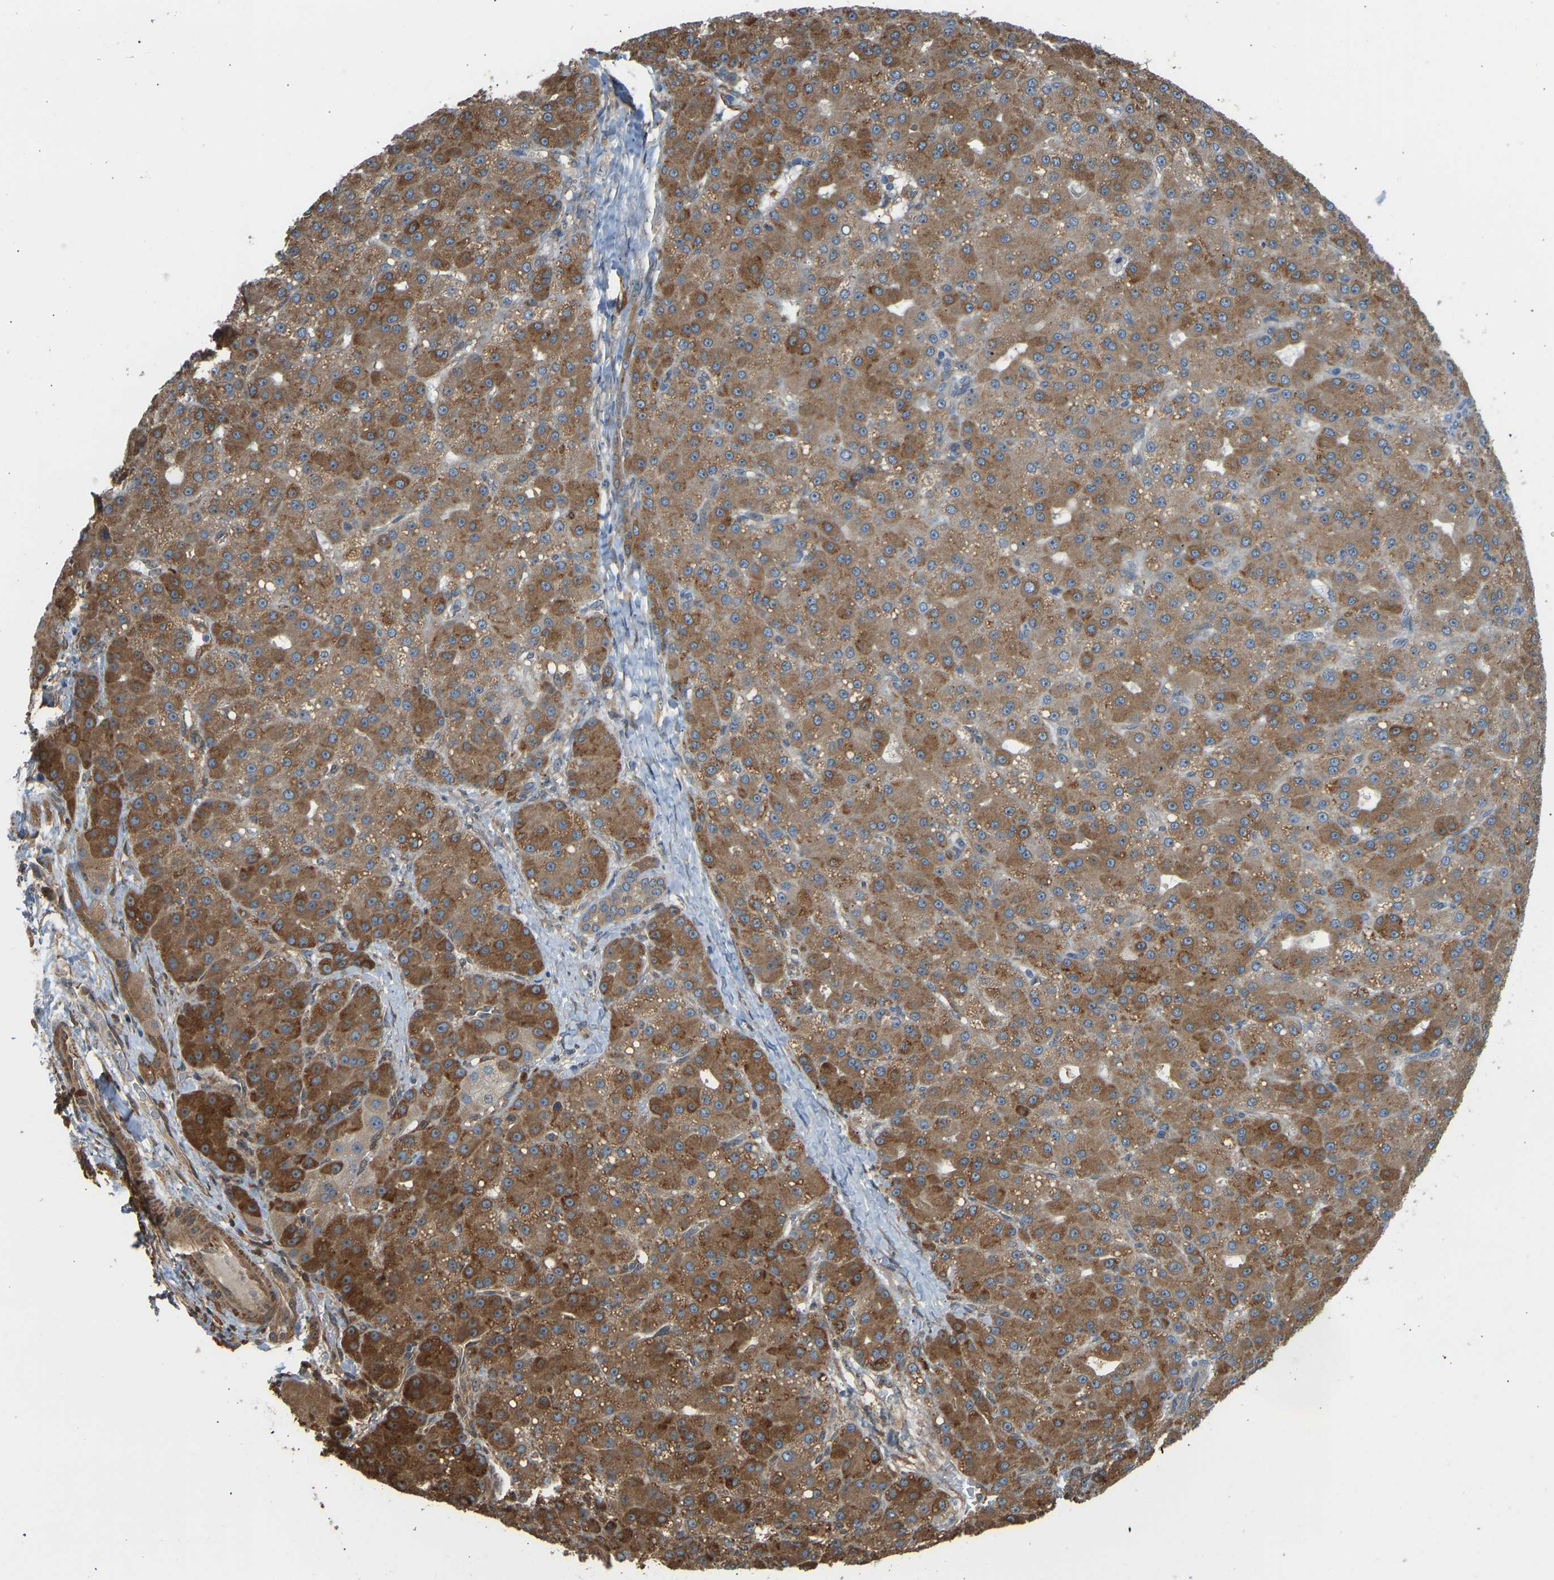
{"staining": {"intensity": "moderate", "quantity": ">75%", "location": "cytoplasmic/membranous"}, "tissue": "liver cancer", "cell_type": "Tumor cells", "image_type": "cancer", "snomed": [{"axis": "morphology", "description": "Carcinoma, Hepatocellular, NOS"}, {"axis": "topography", "description": "Liver"}], "caption": "This is a histology image of IHC staining of liver hepatocellular carcinoma, which shows moderate expression in the cytoplasmic/membranous of tumor cells.", "gene": "OS9", "patient": {"sex": "male", "age": 67}}